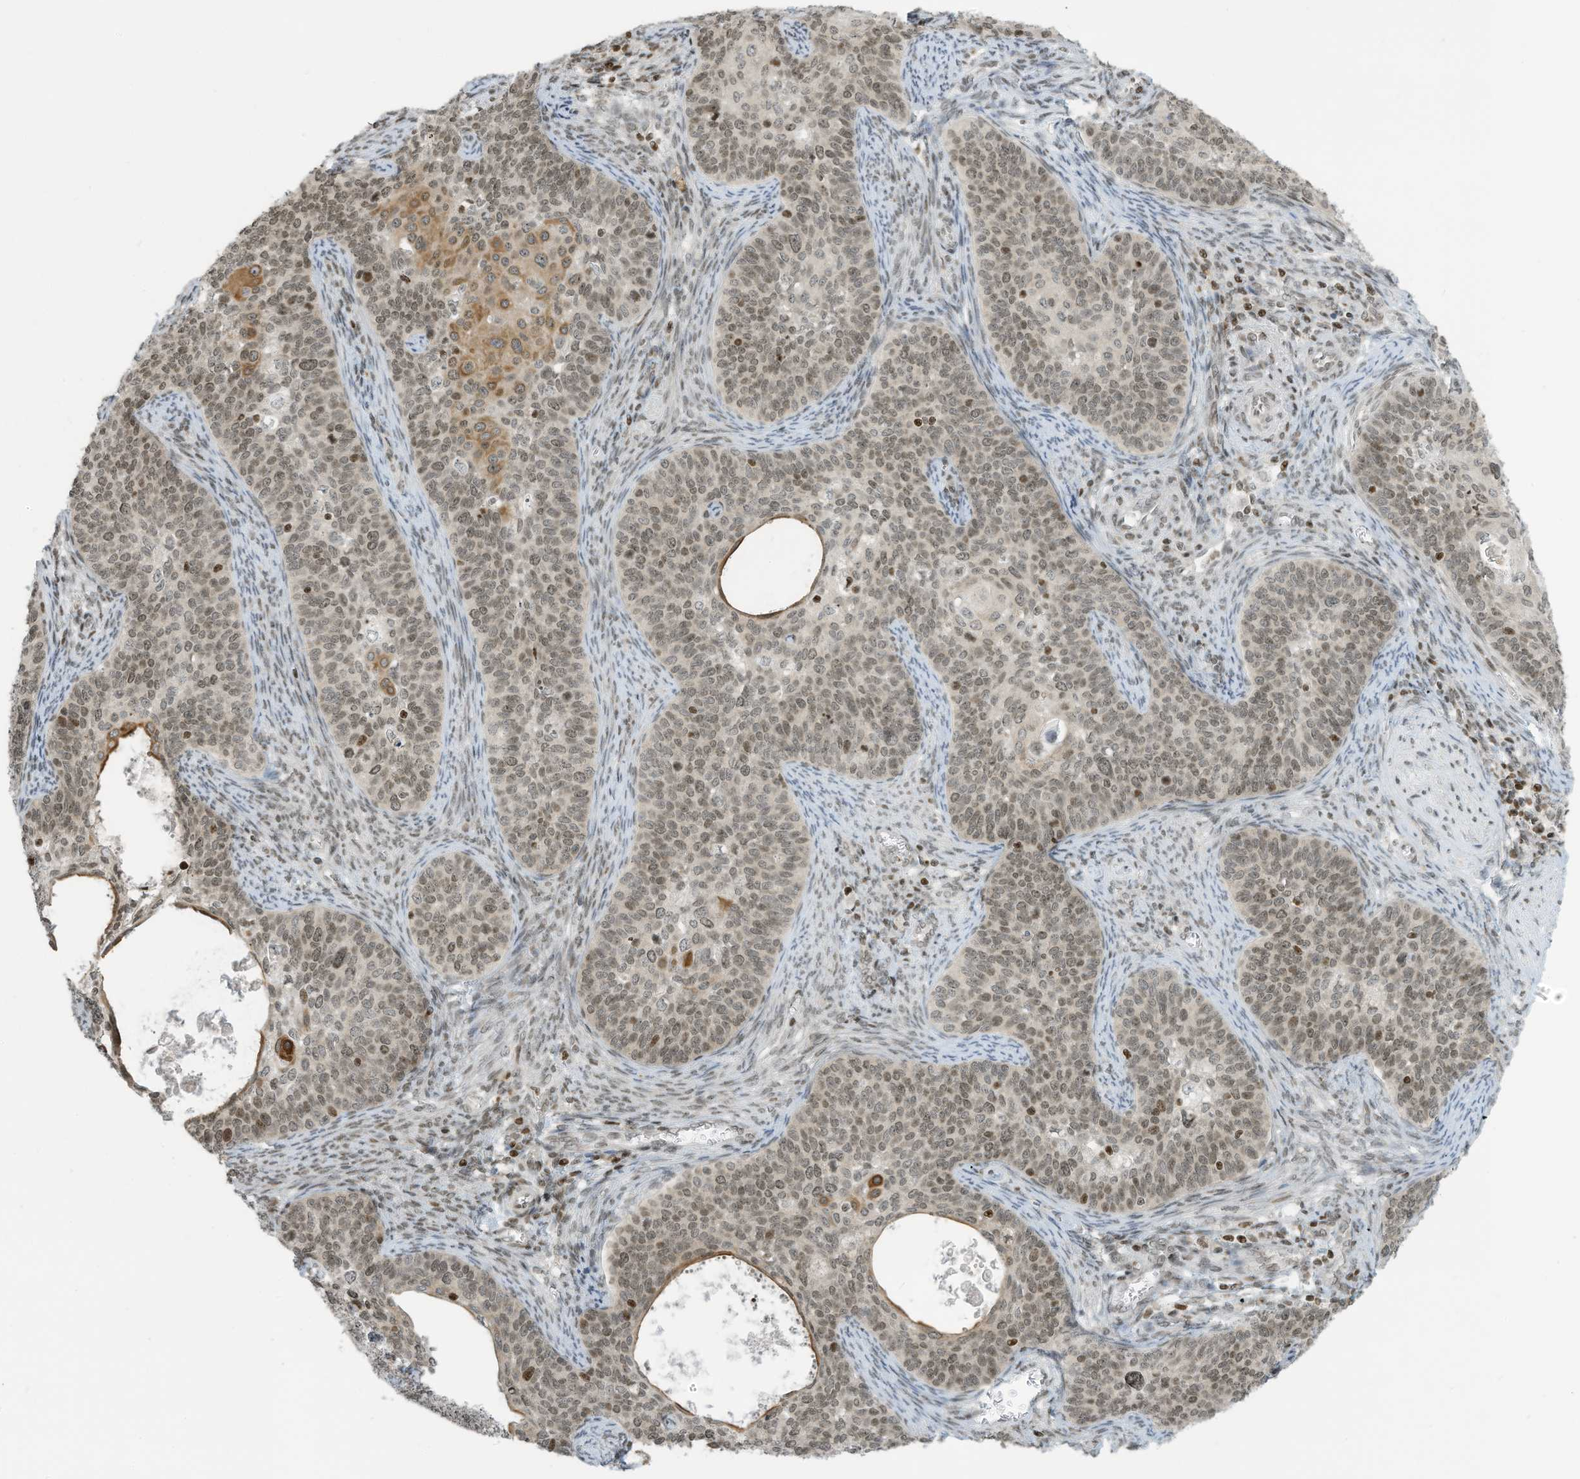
{"staining": {"intensity": "weak", "quantity": ">75%", "location": "nuclear"}, "tissue": "cervical cancer", "cell_type": "Tumor cells", "image_type": "cancer", "snomed": [{"axis": "morphology", "description": "Squamous cell carcinoma, NOS"}, {"axis": "topography", "description": "Cervix"}], "caption": "IHC (DAB (3,3'-diaminobenzidine)) staining of human cervical cancer demonstrates weak nuclear protein staining in approximately >75% of tumor cells.", "gene": "ADI1", "patient": {"sex": "female", "age": 33}}